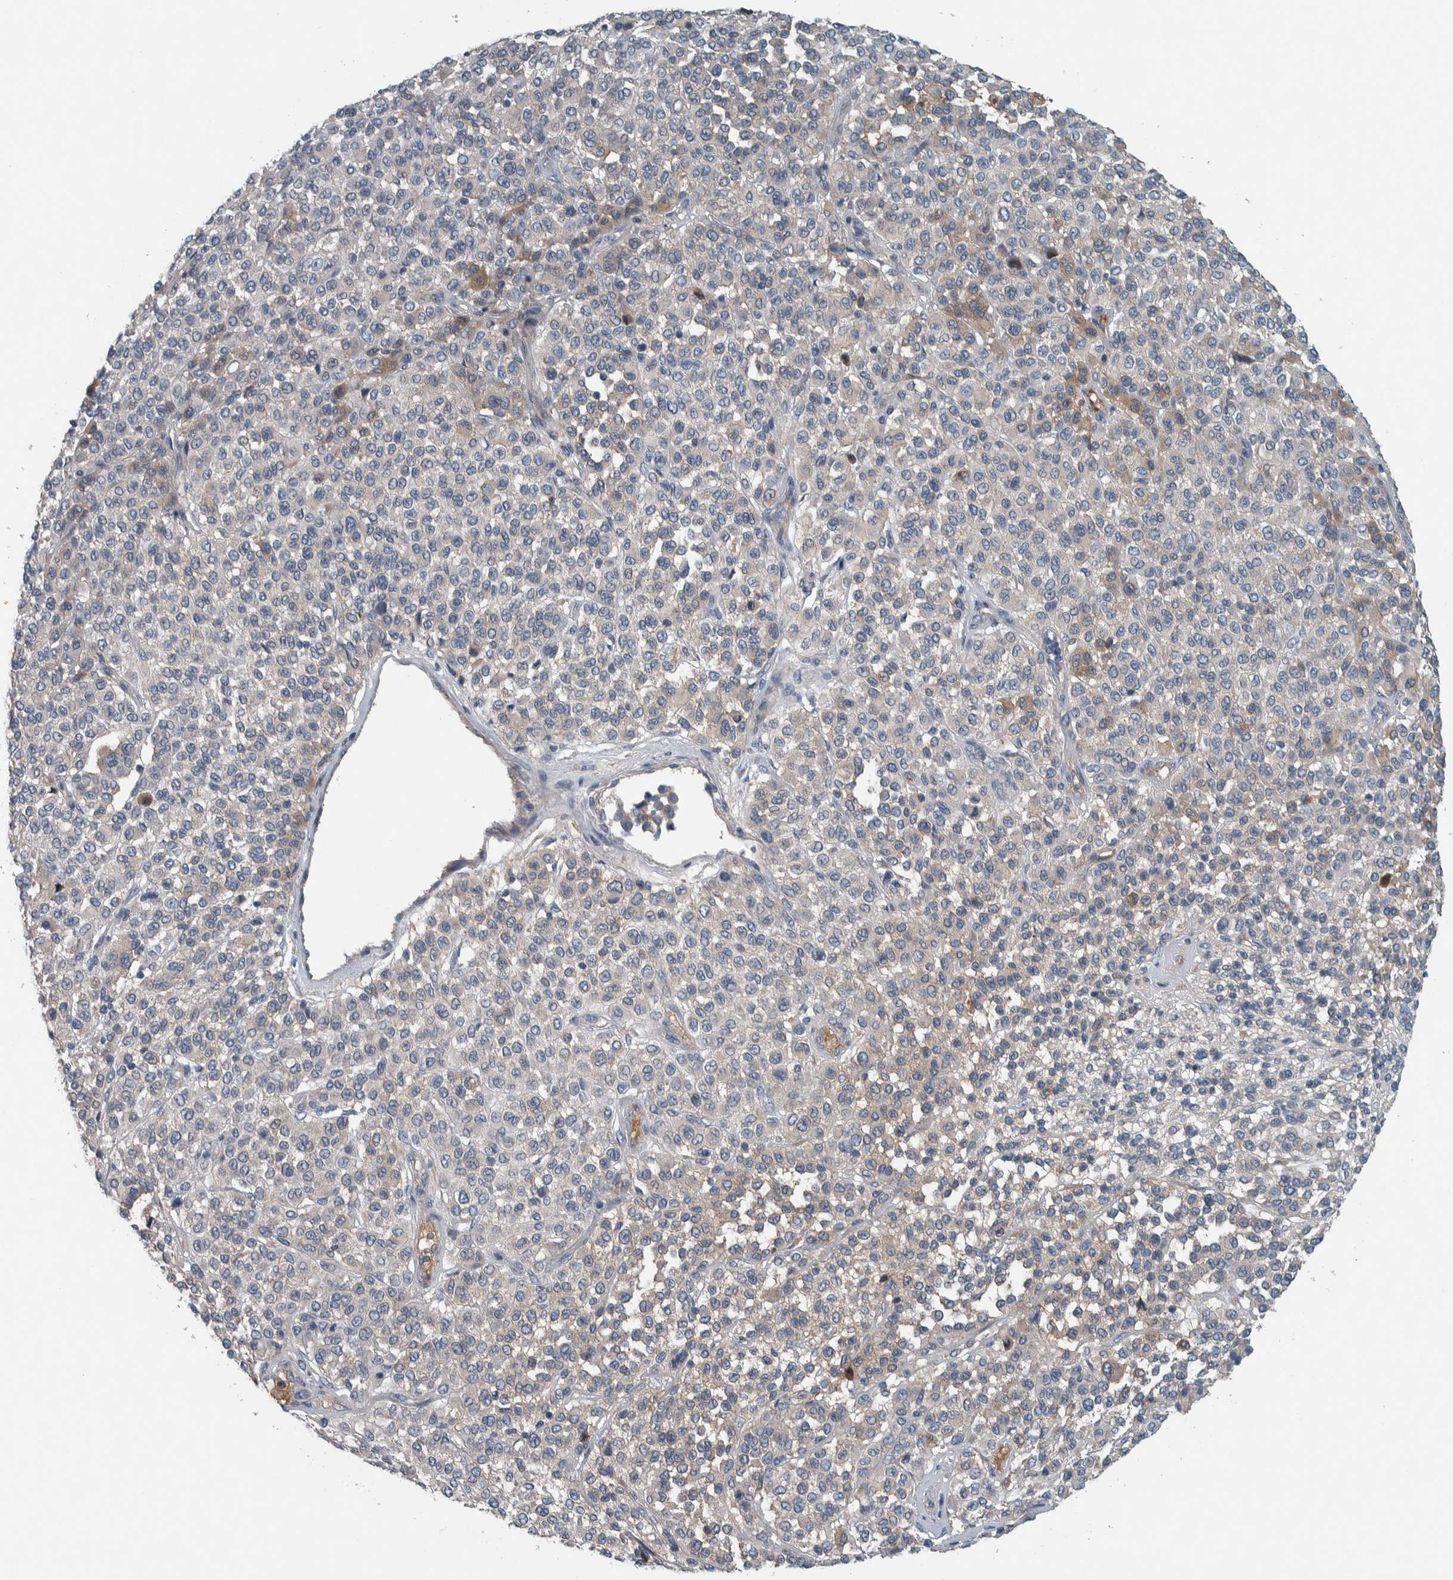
{"staining": {"intensity": "negative", "quantity": "none", "location": "none"}, "tissue": "melanoma", "cell_type": "Tumor cells", "image_type": "cancer", "snomed": [{"axis": "morphology", "description": "Malignant melanoma, Metastatic site"}, {"axis": "topography", "description": "Pancreas"}], "caption": "Tumor cells are negative for brown protein staining in malignant melanoma (metastatic site). (DAB (3,3'-diaminobenzidine) immunohistochemistry (IHC) with hematoxylin counter stain).", "gene": "SERPINC1", "patient": {"sex": "female", "age": 30}}